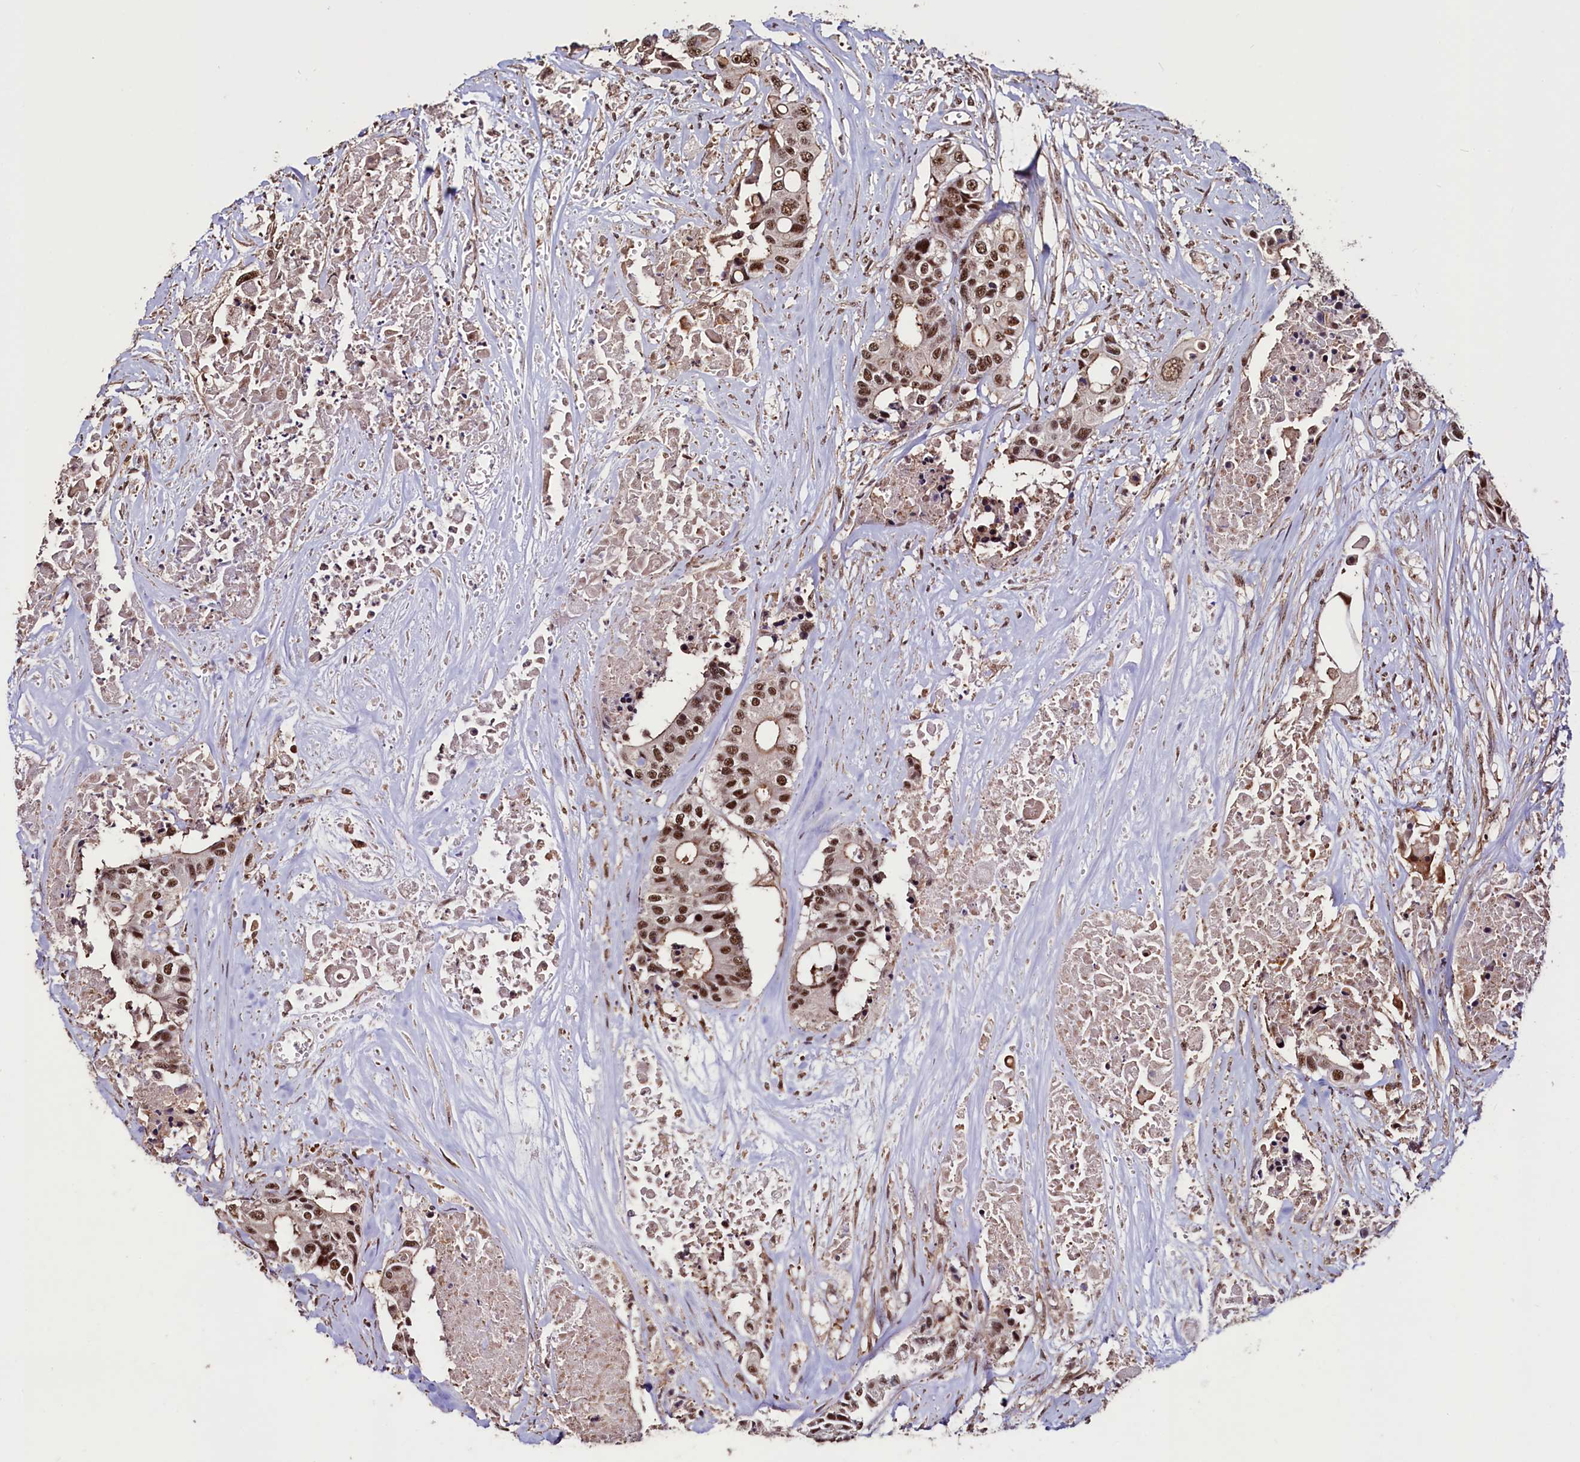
{"staining": {"intensity": "strong", "quantity": ">75%", "location": "nuclear"}, "tissue": "colorectal cancer", "cell_type": "Tumor cells", "image_type": "cancer", "snomed": [{"axis": "morphology", "description": "Adenocarcinoma, NOS"}, {"axis": "topography", "description": "Colon"}], "caption": "The image exhibits a brown stain indicating the presence of a protein in the nuclear of tumor cells in colorectal adenocarcinoma.", "gene": "SFSWAP", "patient": {"sex": "male", "age": 77}}